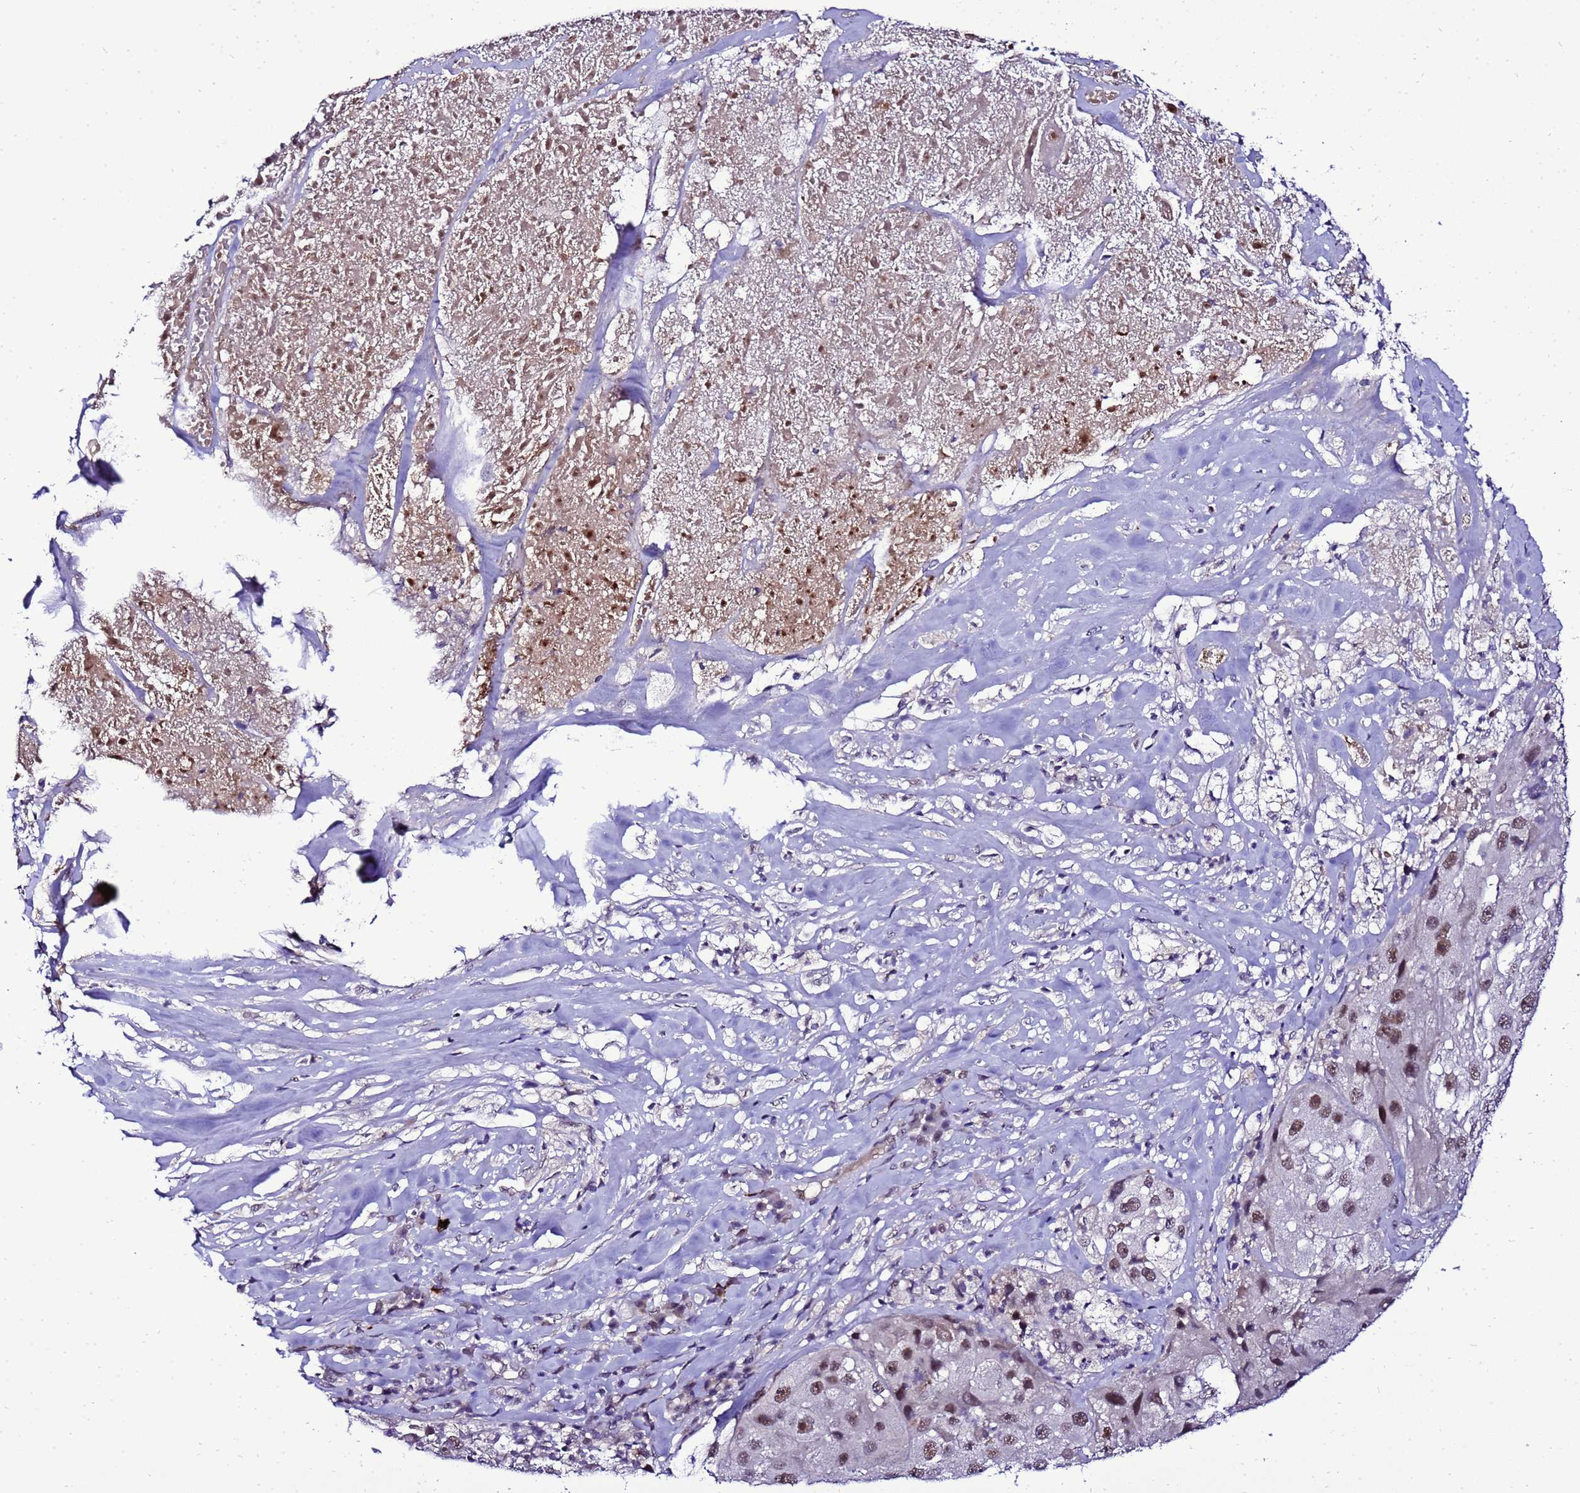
{"staining": {"intensity": "moderate", "quantity": ">75%", "location": "nuclear"}, "tissue": "melanoma", "cell_type": "Tumor cells", "image_type": "cancer", "snomed": [{"axis": "morphology", "description": "Malignant melanoma, Metastatic site"}, {"axis": "topography", "description": "Lymph node"}], "caption": "Moderate nuclear expression is identified in approximately >75% of tumor cells in malignant melanoma (metastatic site). (DAB (3,3'-diaminobenzidine) = brown stain, brightfield microscopy at high magnification).", "gene": "C19orf47", "patient": {"sex": "male", "age": 62}}